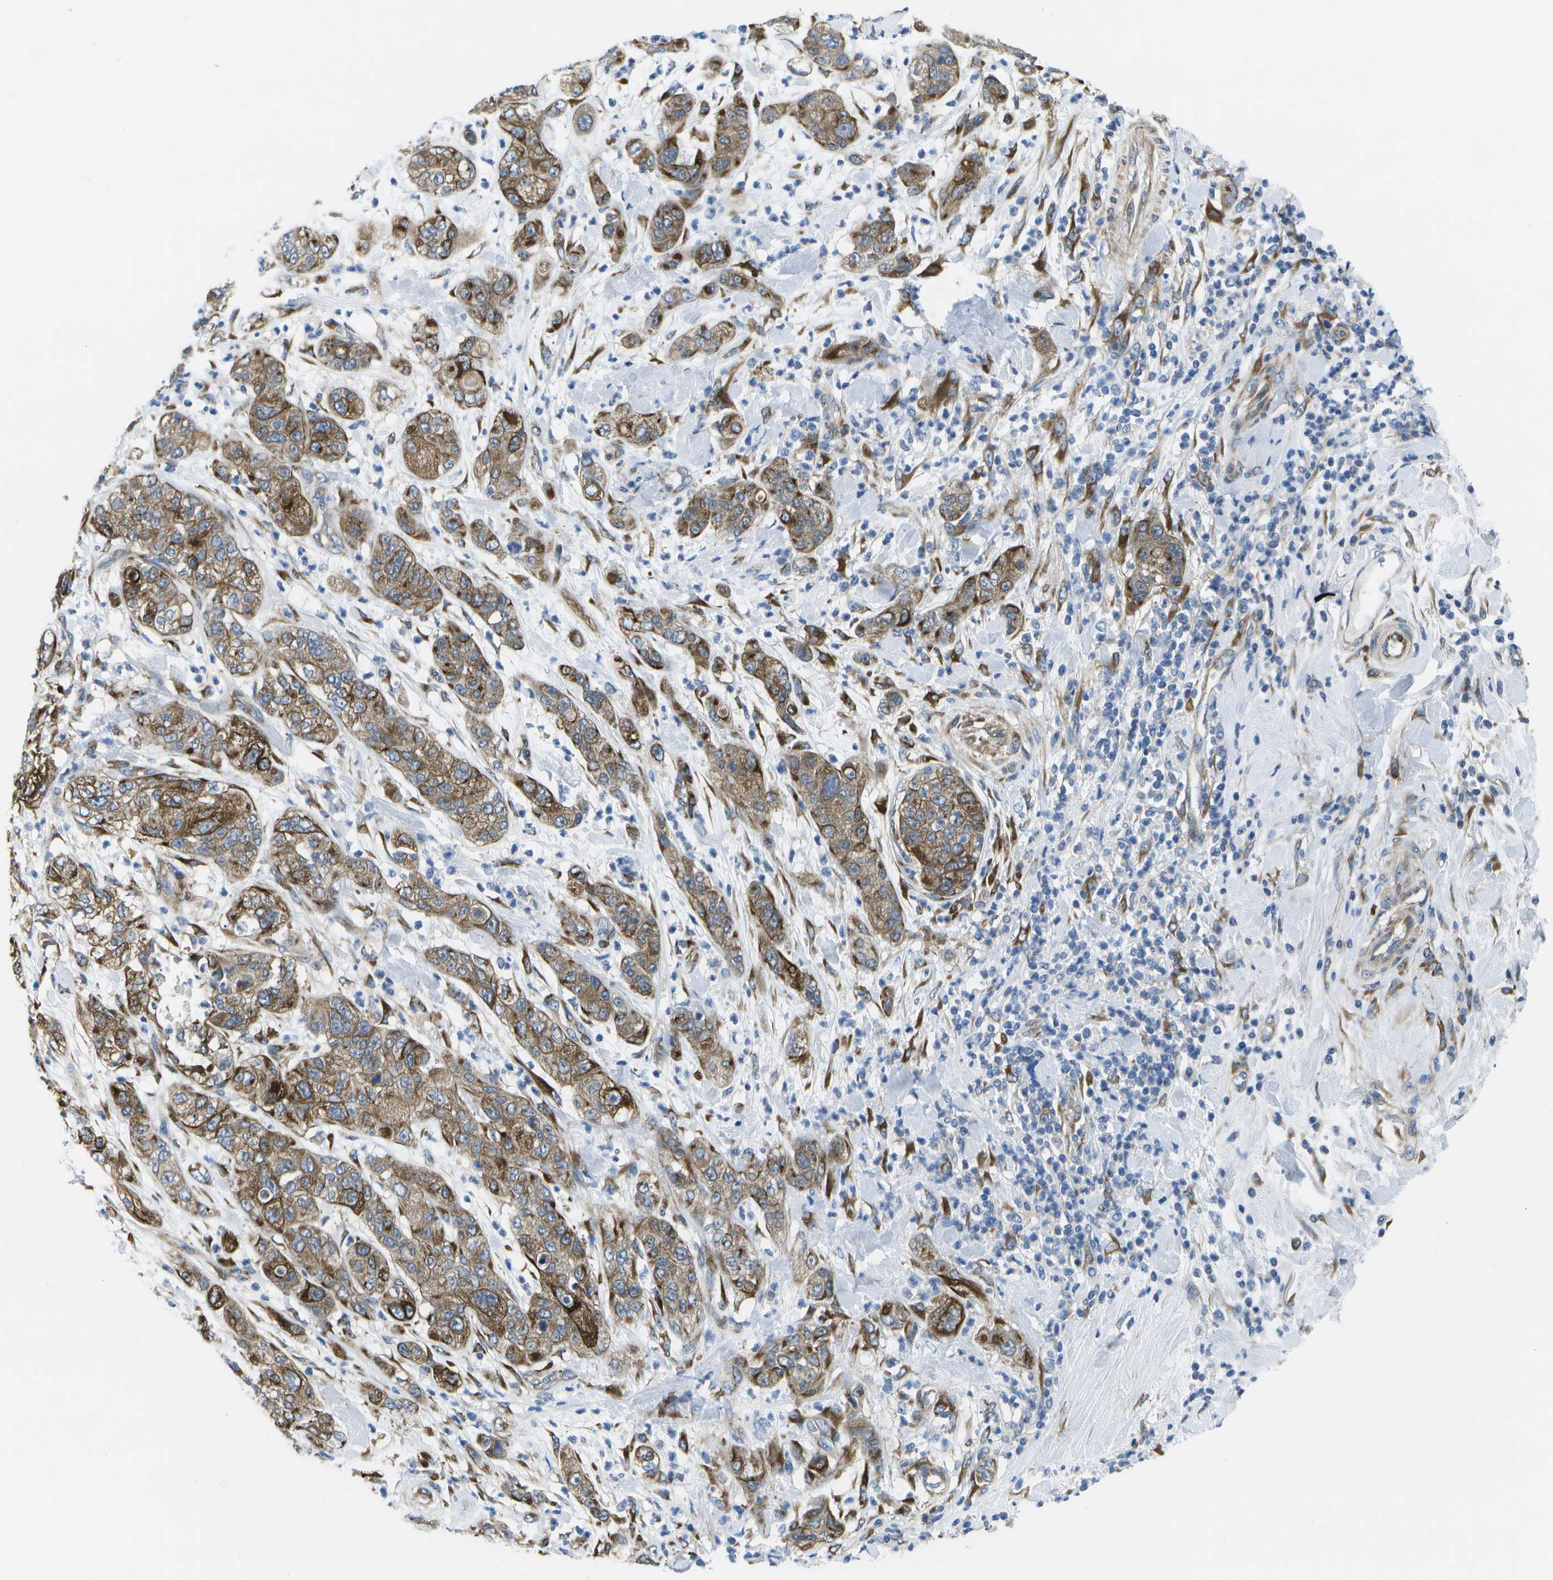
{"staining": {"intensity": "moderate", "quantity": ">75%", "location": "cytoplasmic/membranous"}, "tissue": "pancreatic cancer", "cell_type": "Tumor cells", "image_type": "cancer", "snomed": [{"axis": "morphology", "description": "Adenocarcinoma, NOS"}, {"axis": "topography", "description": "Pancreas"}], "caption": "Protein staining of pancreatic adenocarcinoma tissue displays moderate cytoplasmic/membranous expression in about >75% of tumor cells.", "gene": "P3H1", "patient": {"sex": "female", "age": 78}}